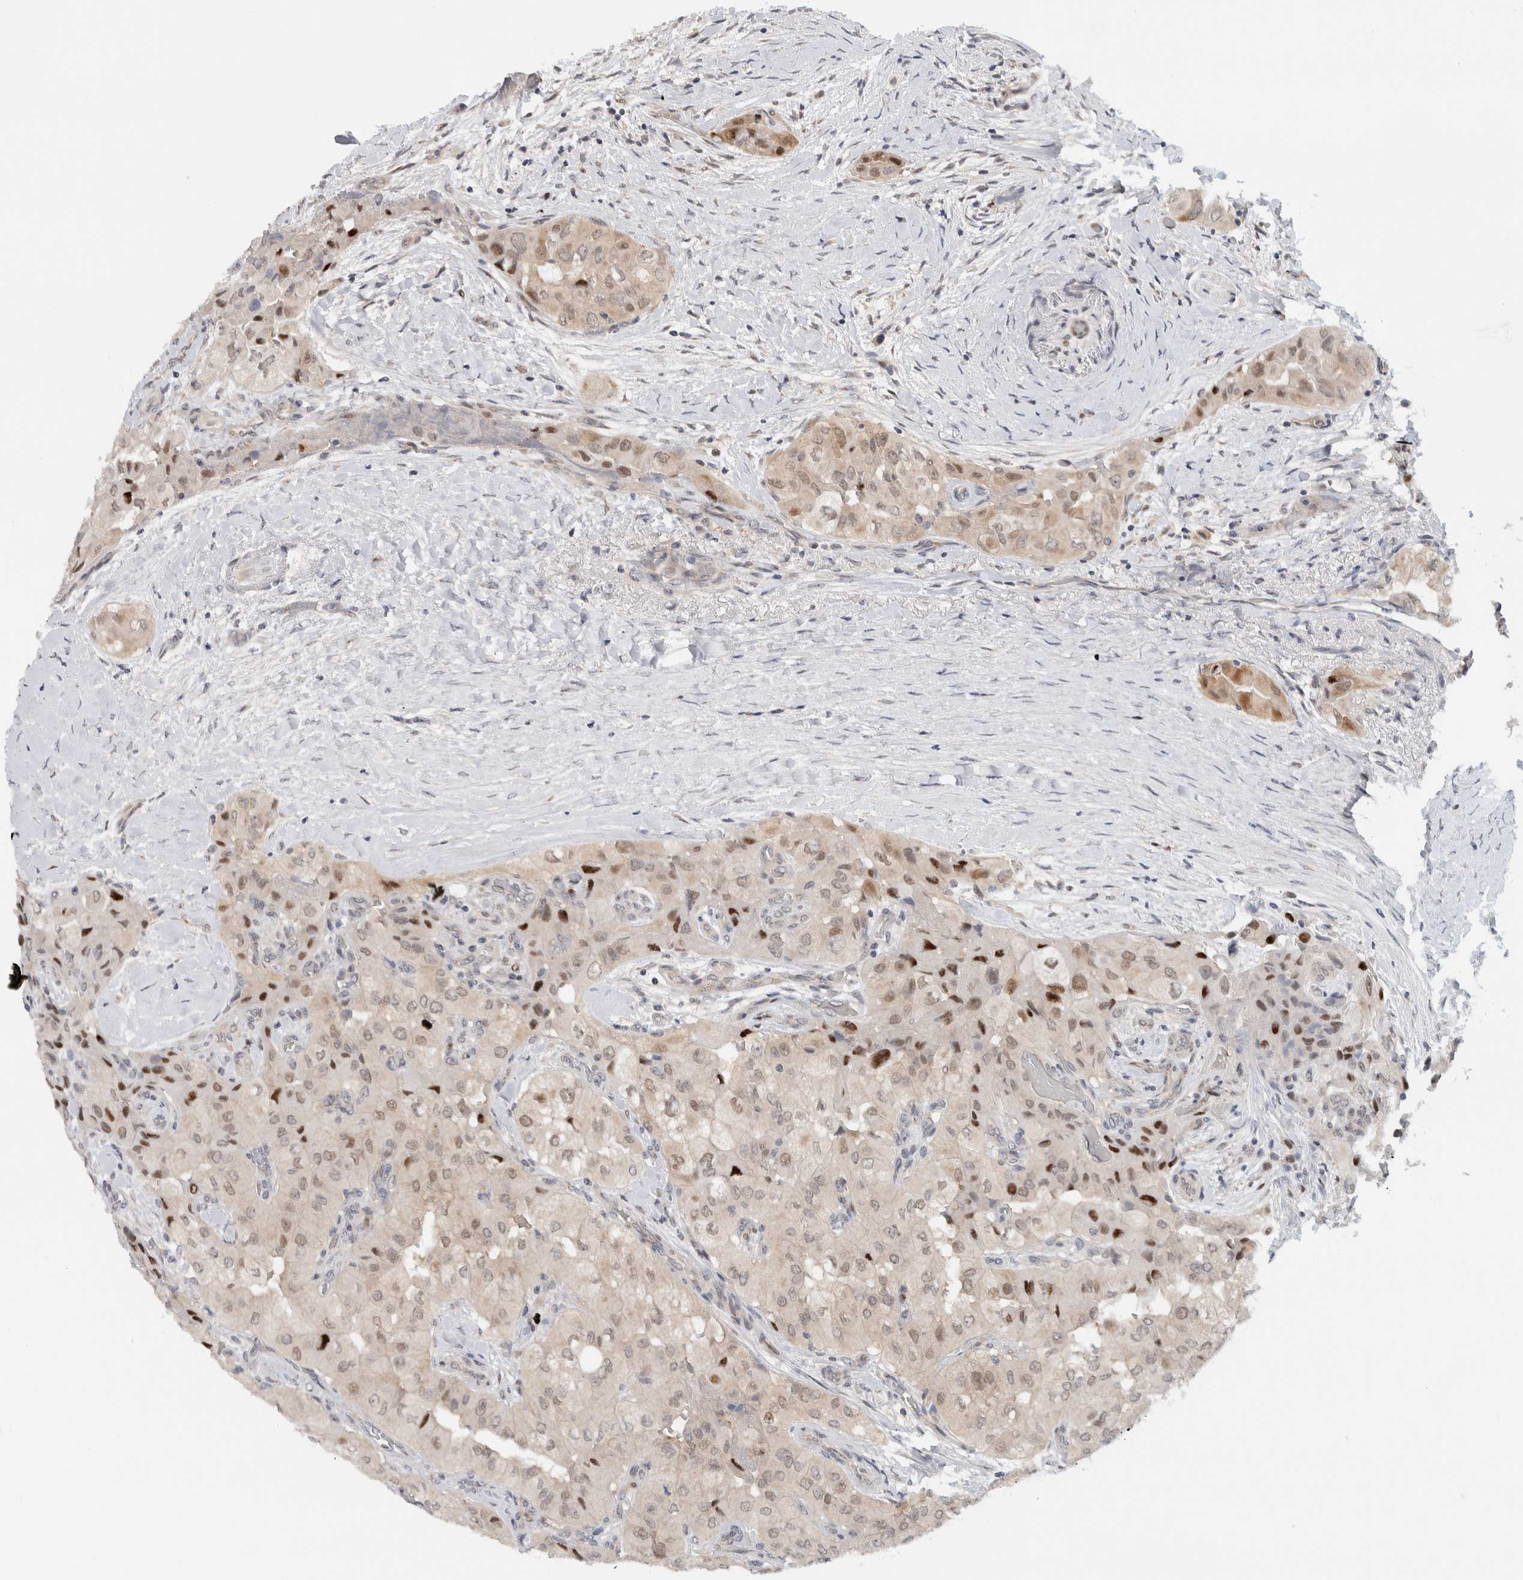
{"staining": {"intensity": "weak", "quantity": "25%-75%", "location": "cytoplasmic/membranous,nuclear"}, "tissue": "thyroid cancer", "cell_type": "Tumor cells", "image_type": "cancer", "snomed": [{"axis": "morphology", "description": "Papillary adenocarcinoma, NOS"}, {"axis": "topography", "description": "Thyroid gland"}], "caption": "Thyroid papillary adenocarcinoma stained for a protein displays weak cytoplasmic/membranous and nuclear positivity in tumor cells.", "gene": "NCR3LG1", "patient": {"sex": "female", "age": 59}}